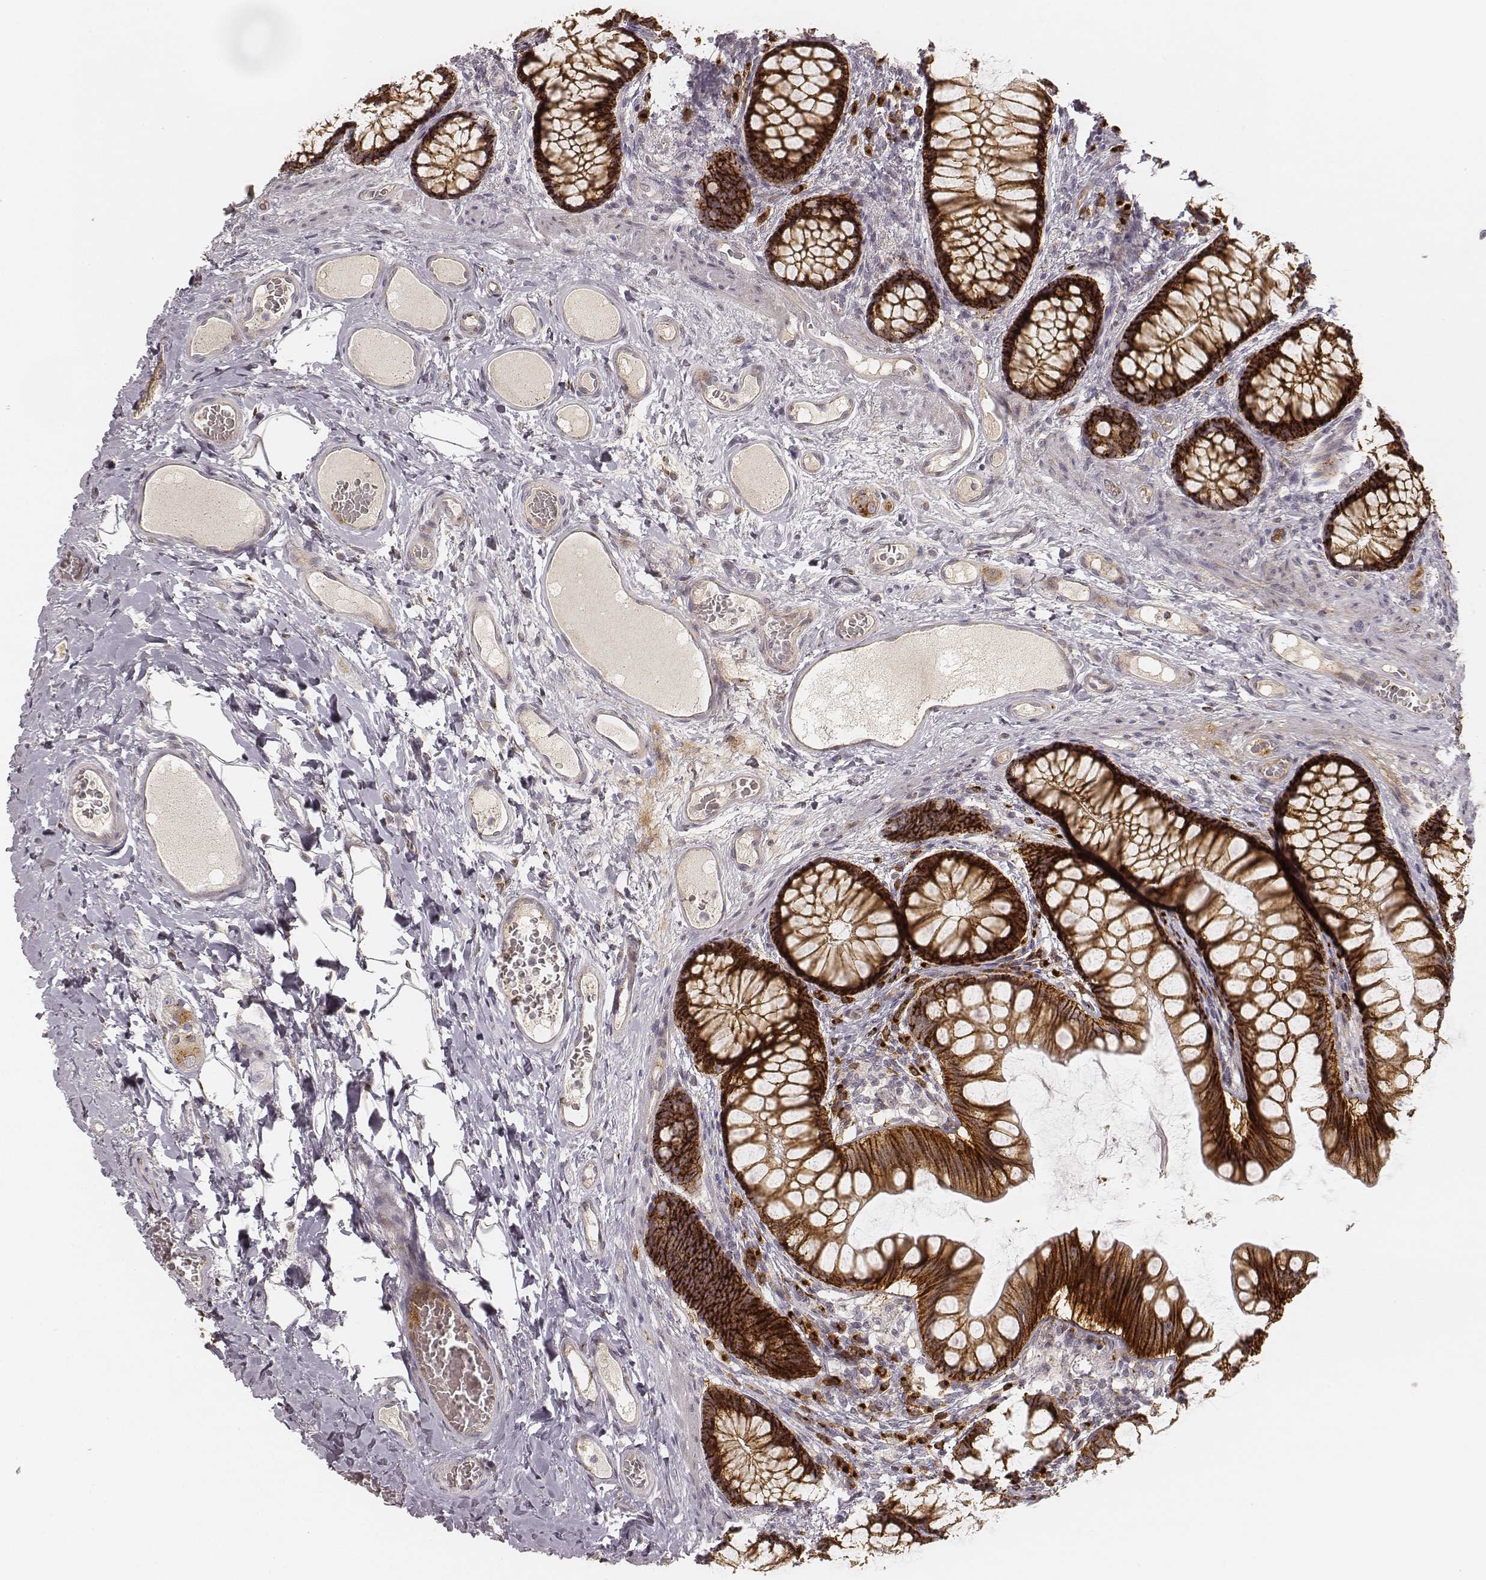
{"staining": {"intensity": "moderate", "quantity": "<25%", "location": "cytoplasmic/membranous"}, "tissue": "colon", "cell_type": "Endothelial cells", "image_type": "normal", "snomed": [{"axis": "morphology", "description": "Normal tissue, NOS"}, {"axis": "topography", "description": "Colon"}], "caption": "Endothelial cells show moderate cytoplasmic/membranous positivity in approximately <25% of cells in unremarkable colon. The staining was performed using DAB (3,3'-diaminobenzidine), with brown indicating positive protein expression. Nuclei are stained blue with hematoxylin.", "gene": "GORASP2", "patient": {"sex": "female", "age": 65}}